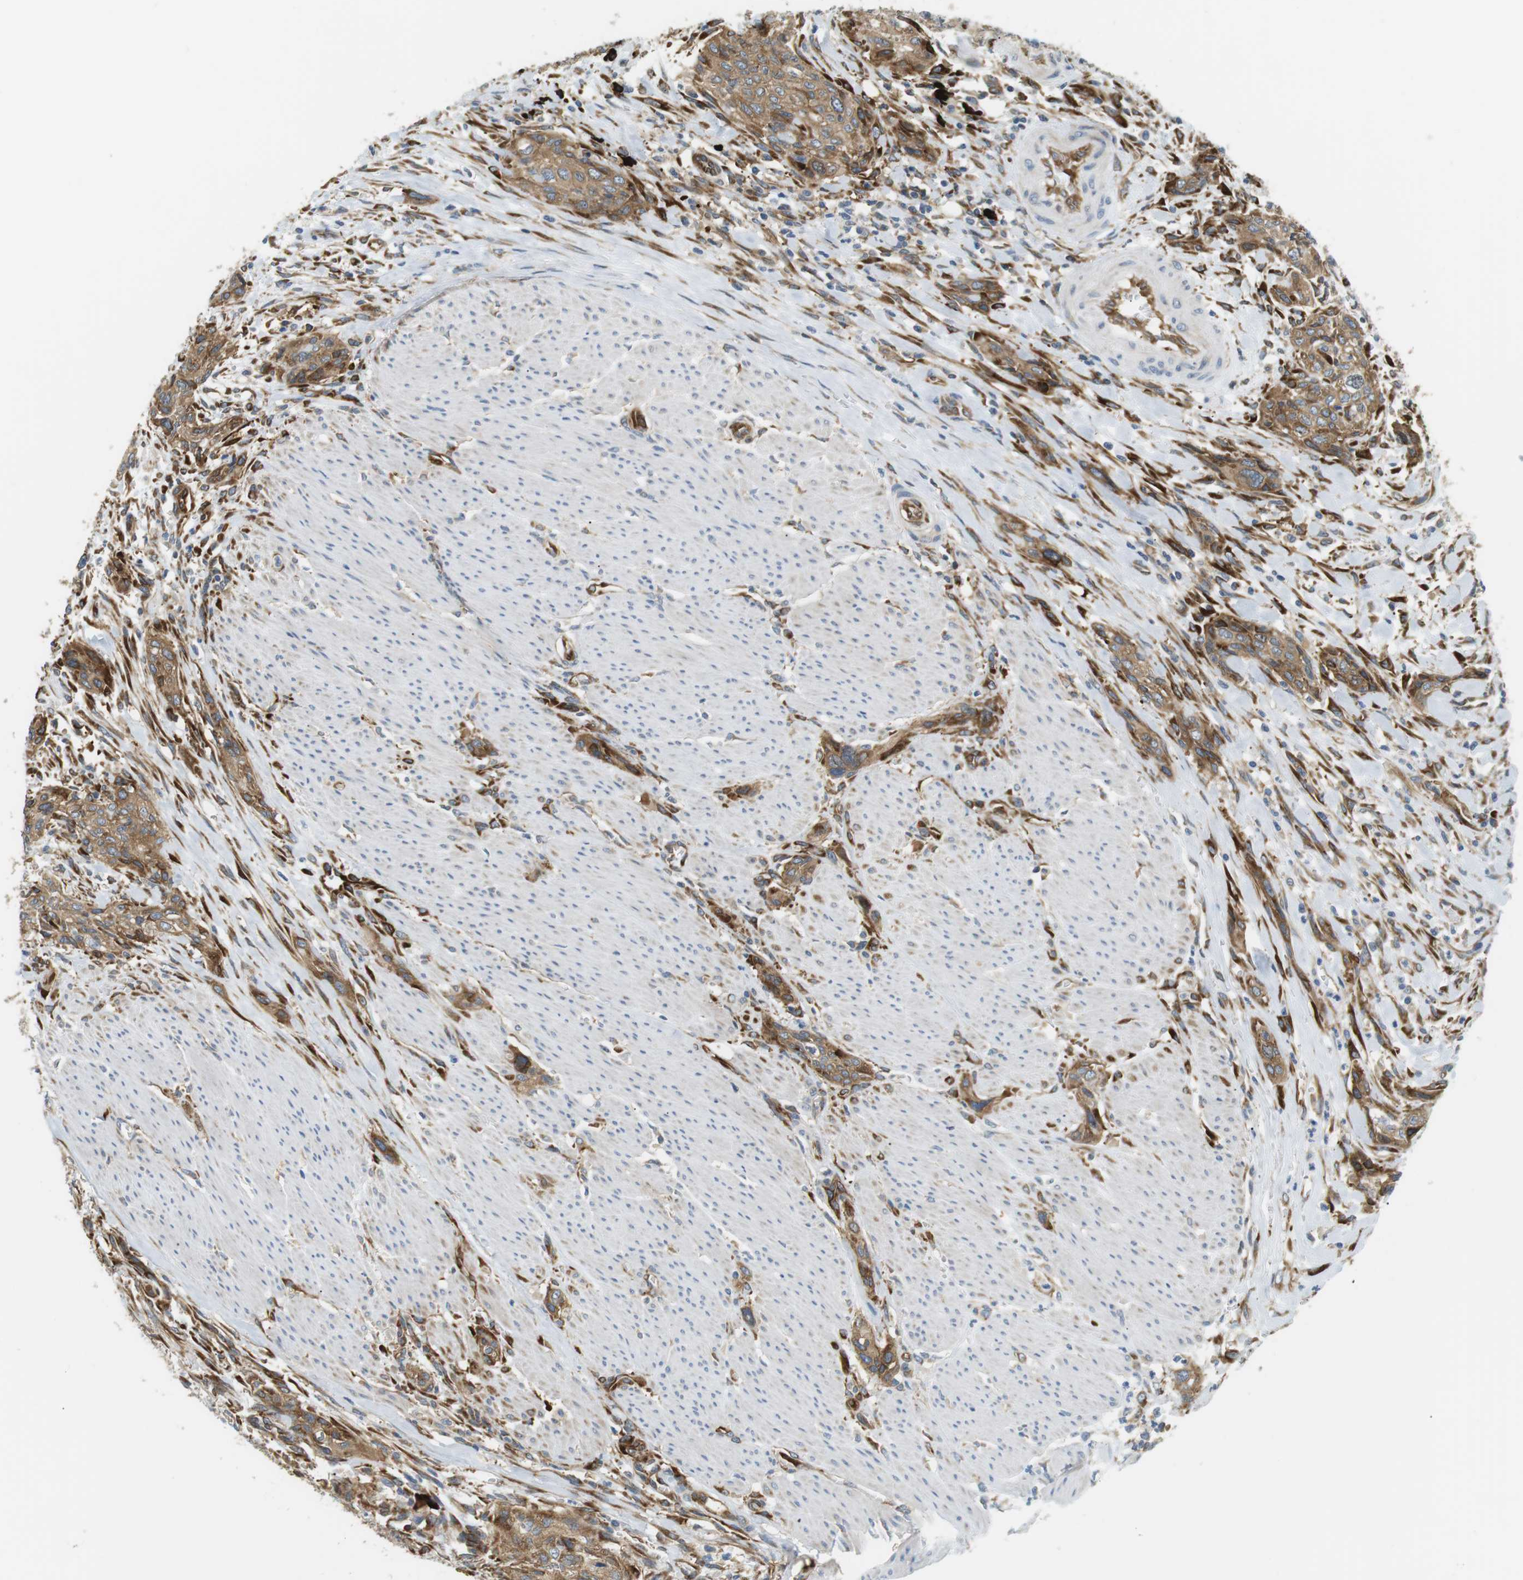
{"staining": {"intensity": "moderate", "quantity": ">75%", "location": "cytoplasmic/membranous"}, "tissue": "urothelial cancer", "cell_type": "Tumor cells", "image_type": "cancer", "snomed": [{"axis": "morphology", "description": "Urothelial carcinoma, High grade"}, {"axis": "topography", "description": "Urinary bladder"}], "caption": "IHC of human high-grade urothelial carcinoma reveals medium levels of moderate cytoplasmic/membranous staining in about >75% of tumor cells.", "gene": "TMEM200A", "patient": {"sex": "male", "age": 35}}